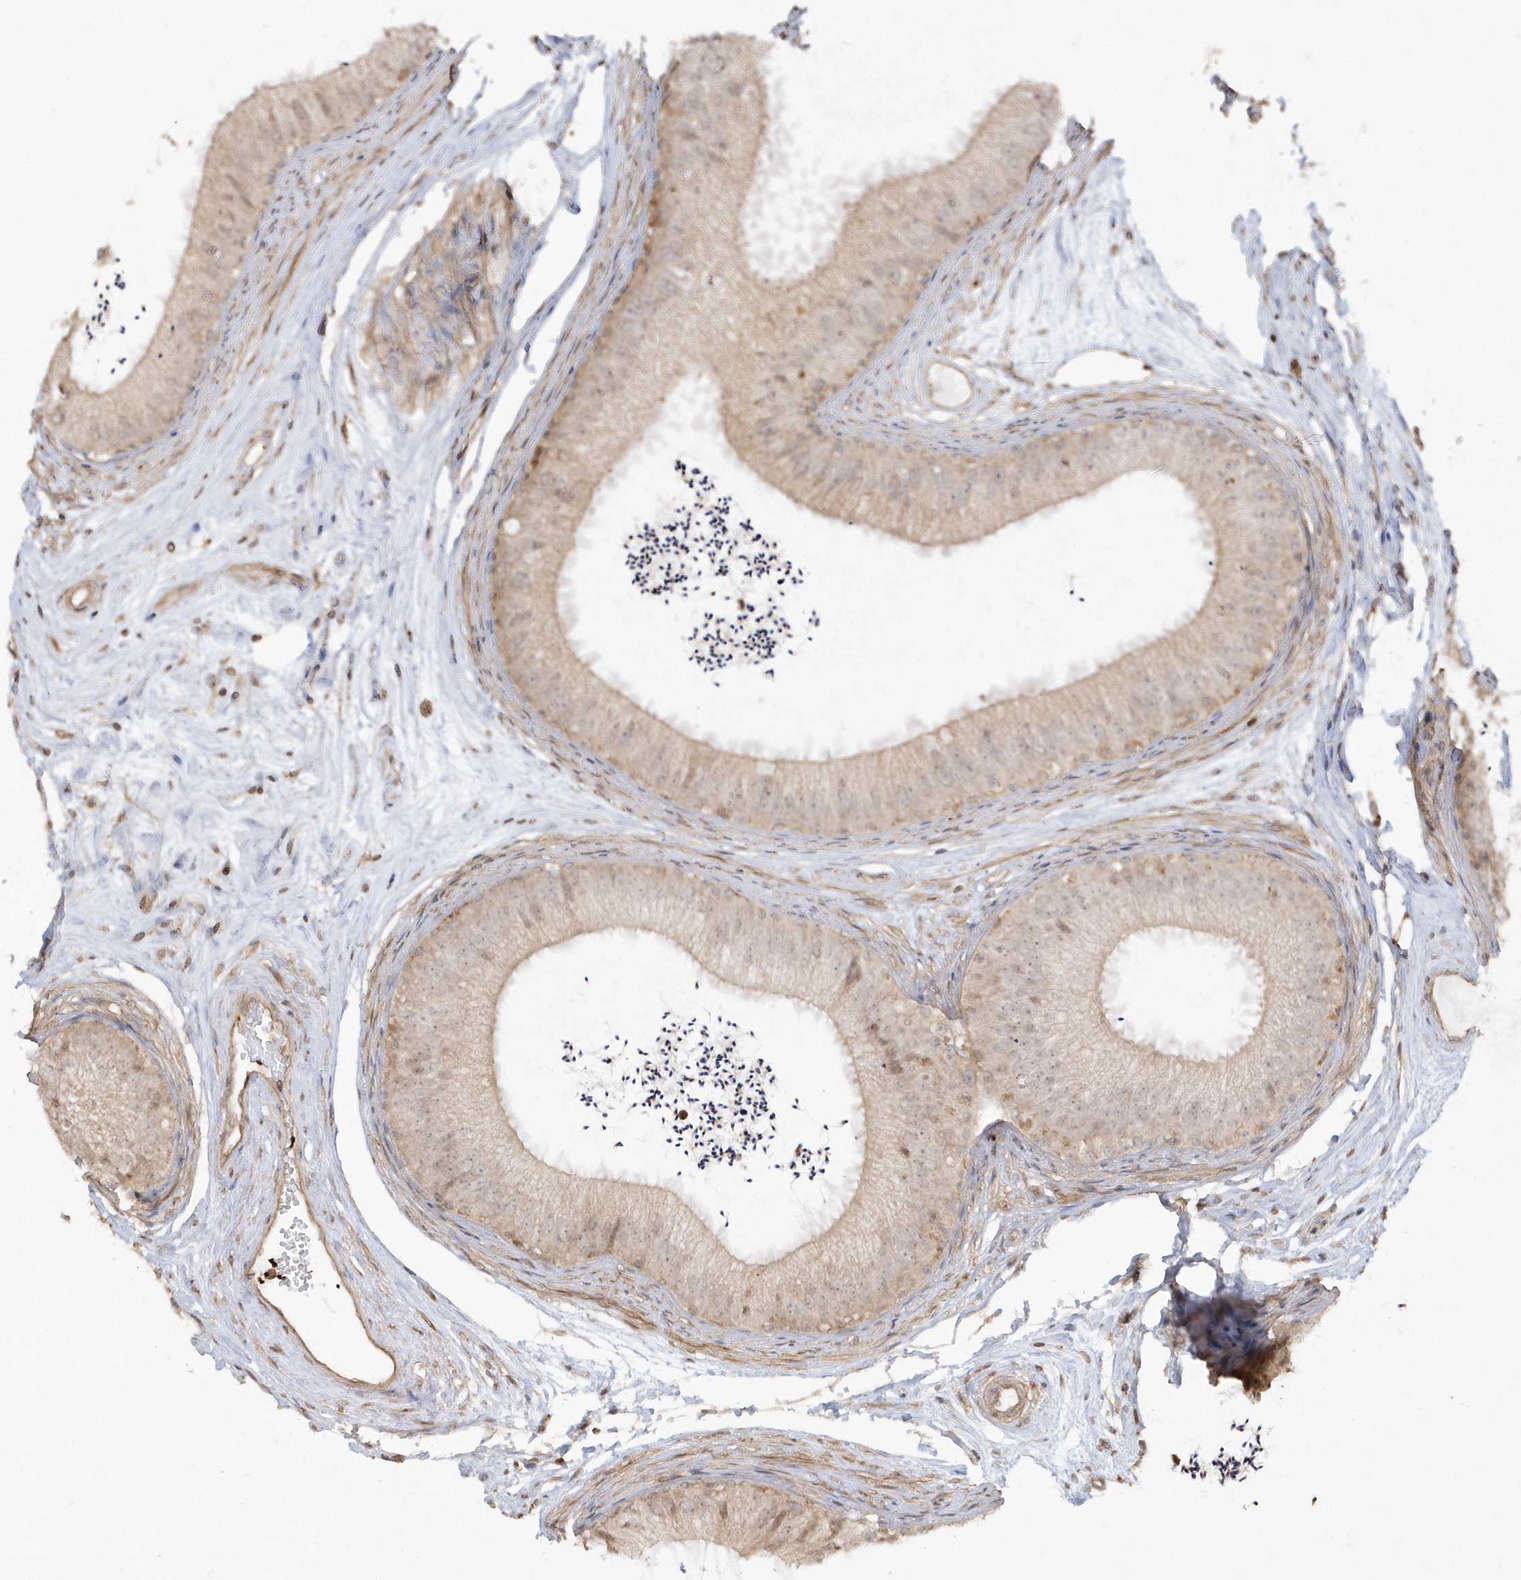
{"staining": {"intensity": "weak", "quantity": "25%-75%", "location": "cytoplasmic/membranous,nuclear"}, "tissue": "epididymis", "cell_type": "Glandular cells", "image_type": "normal", "snomed": [{"axis": "morphology", "description": "Normal tissue, NOS"}, {"axis": "topography", "description": "Epididymis"}], "caption": "An IHC histopathology image of normal tissue is shown. Protein staining in brown labels weak cytoplasmic/membranous,nuclear positivity in epididymis within glandular cells.", "gene": "BSN", "patient": {"sex": "male", "age": 77}}